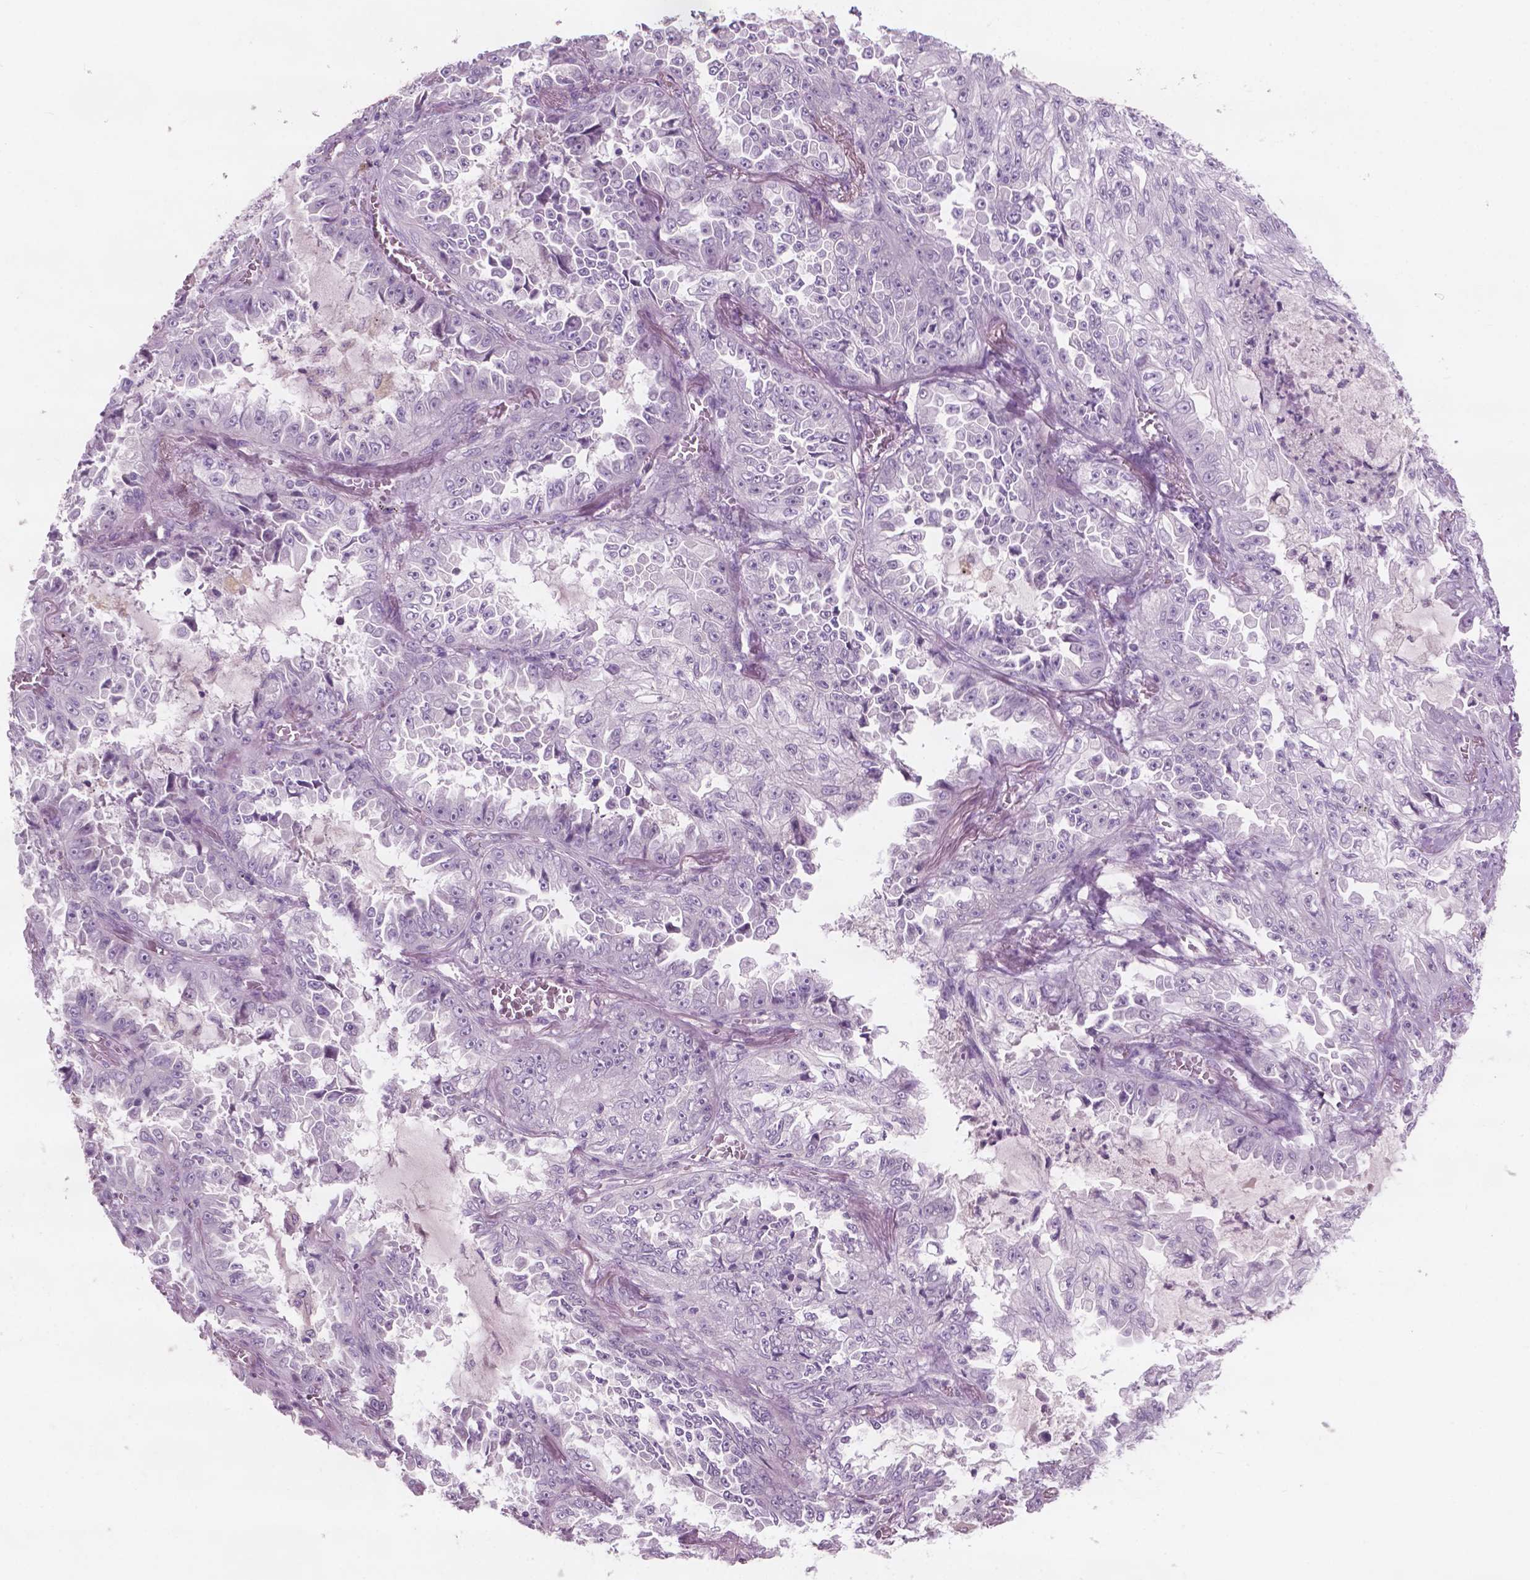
{"staining": {"intensity": "negative", "quantity": "none", "location": "none"}, "tissue": "lung cancer", "cell_type": "Tumor cells", "image_type": "cancer", "snomed": [{"axis": "morphology", "description": "Adenocarcinoma, NOS"}, {"axis": "topography", "description": "Lung"}], "caption": "There is no significant positivity in tumor cells of lung adenocarcinoma. (Brightfield microscopy of DAB immunohistochemistry at high magnification).", "gene": "AWAT1", "patient": {"sex": "female", "age": 52}}